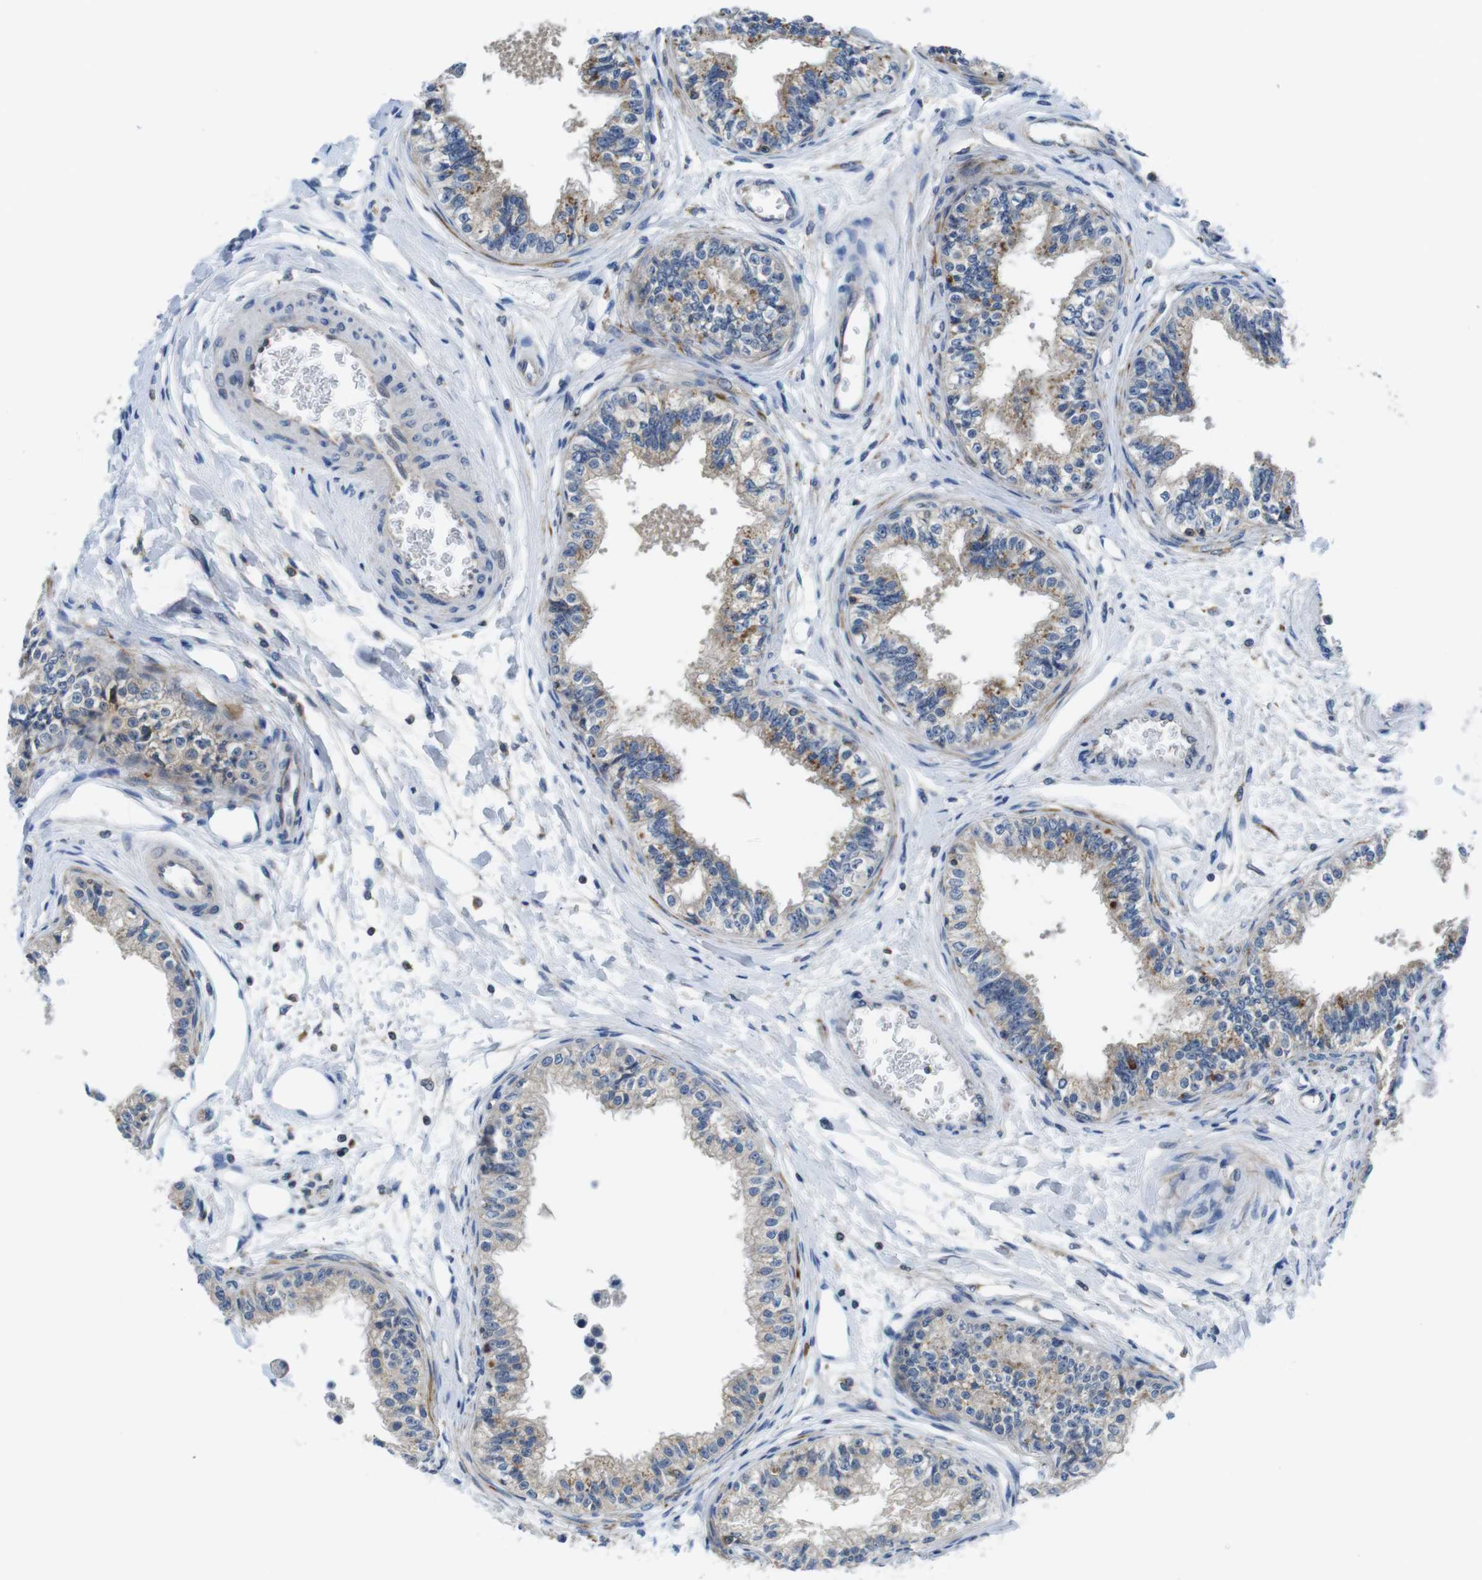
{"staining": {"intensity": "moderate", "quantity": ">75%", "location": "cytoplasmic/membranous"}, "tissue": "epididymis", "cell_type": "Glandular cells", "image_type": "normal", "snomed": [{"axis": "morphology", "description": "Normal tissue, NOS"}, {"axis": "morphology", "description": "Adenocarcinoma, metastatic, NOS"}, {"axis": "topography", "description": "Testis"}, {"axis": "topography", "description": "Epididymis"}], "caption": "This image shows IHC staining of benign epididymis, with medium moderate cytoplasmic/membranous positivity in approximately >75% of glandular cells.", "gene": "PIK3CD", "patient": {"sex": "male", "age": 26}}